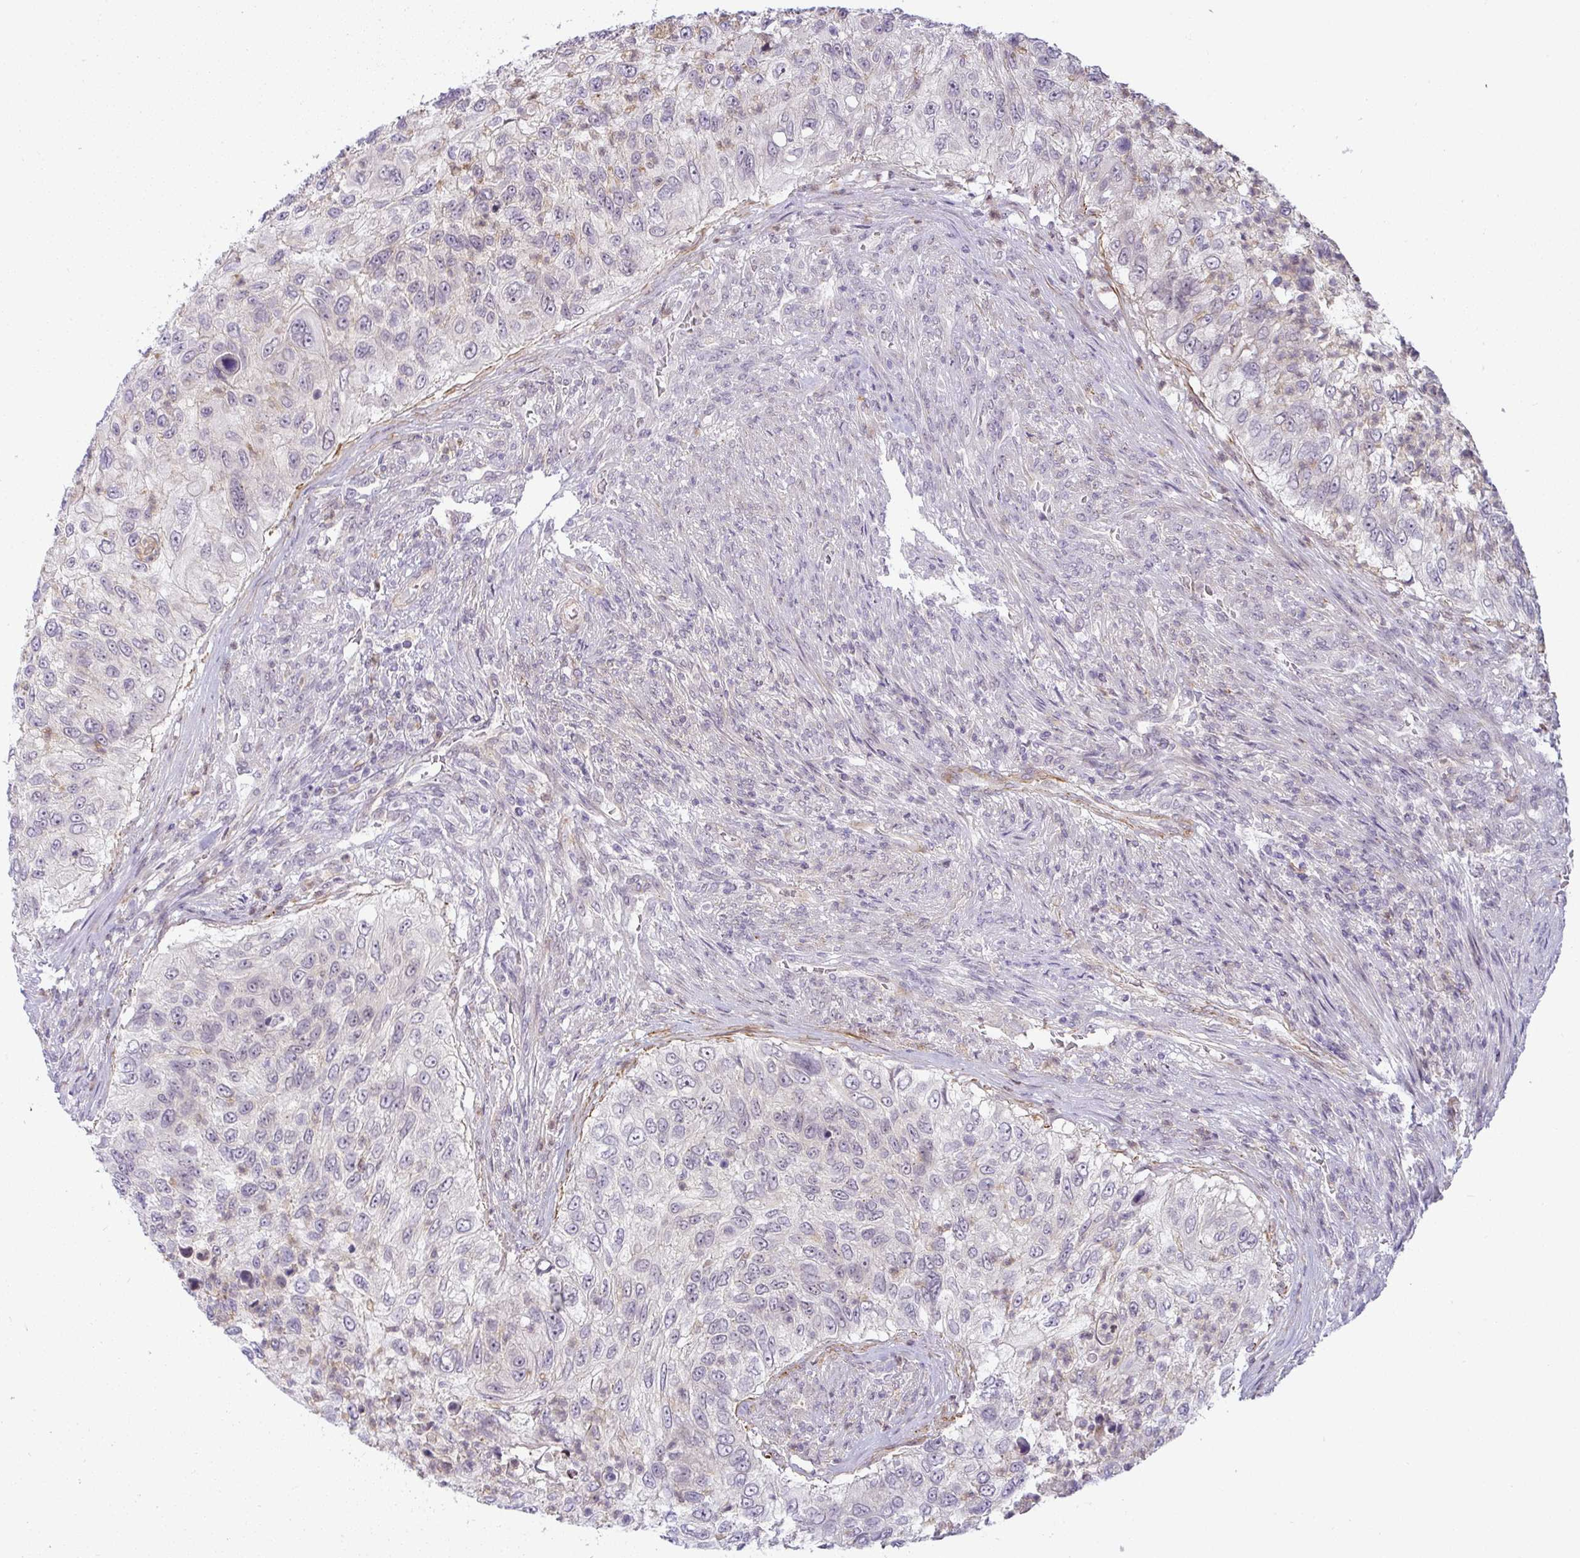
{"staining": {"intensity": "negative", "quantity": "none", "location": "none"}, "tissue": "urothelial cancer", "cell_type": "Tumor cells", "image_type": "cancer", "snomed": [{"axis": "morphology", "description": "Urothelial carcinoma, High grade"}, {"axis": "topography", "description": "Urinary bladder"}], "caption": "An immunohistochemistry photomicrograph of urothelial cancer is shown. There is no staining in tumor cells of urothelial cancer.", "gene": "DZIP1", "patient": {"sex": "female", "age": 60}}